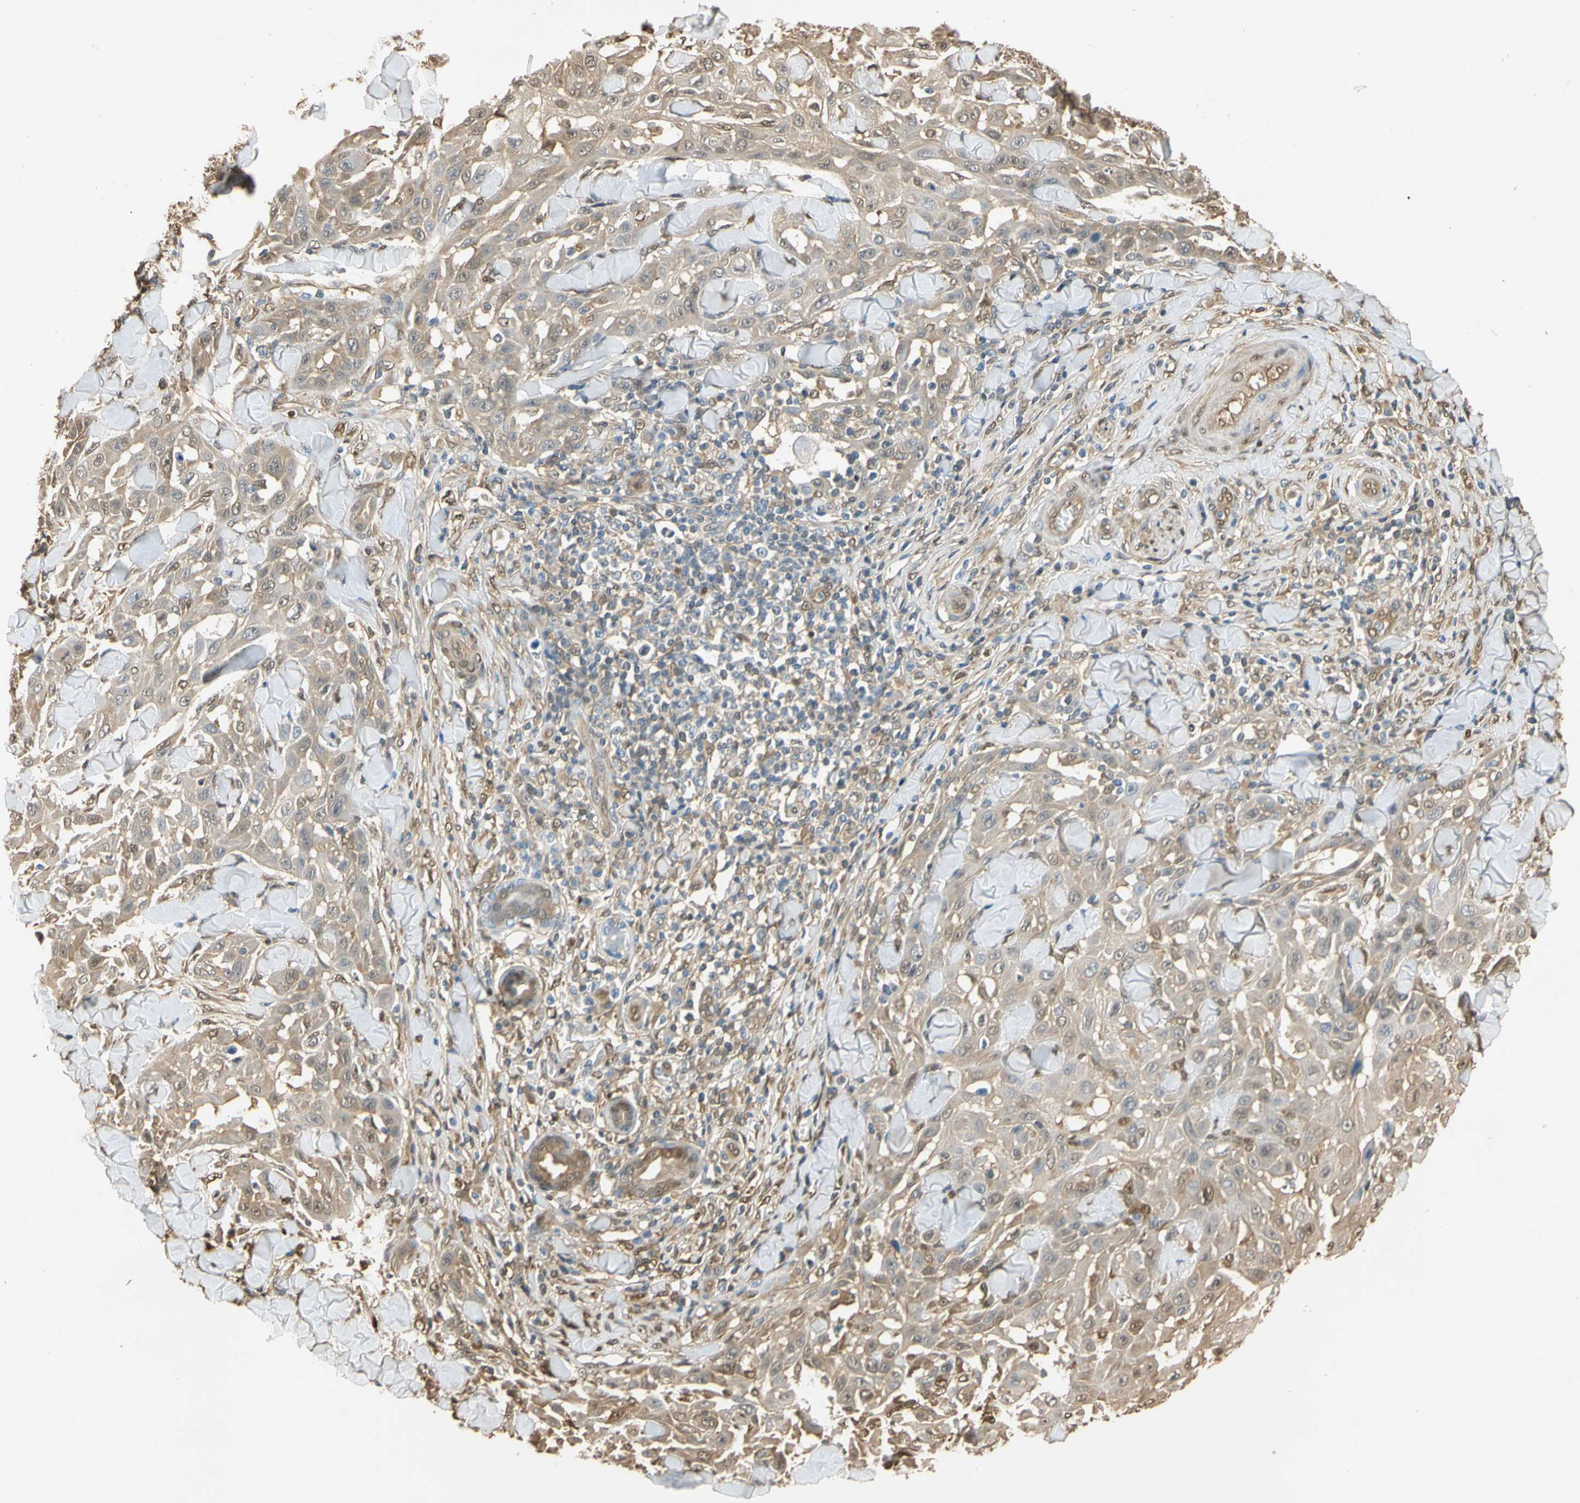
{"staining": {"intensity": "weak", "quantity": ">75%", "location": "cytoplasmic/membranous,nuclear"}, "tissue": "skin cancer", "cell_type": "Tumor cells", "image_type": "cancer", "snomed": [{"axis": "morphology", "description": "Squamous cell carcinoma, NOS"}, {"axis": "topography", "description": "Skin"}], "caption": "Immunohistochemistry photomicrograph of neoplastic tissue: human skin cancer stained using immunohistochemistry demonstrates low levels of weak protein expression localized specifically in the cytoplasmic/membranous and nuclear of tumor cells, appearing as a cytoplasmic/membranous and nuclear brown color.", "gene": "S100A6", "patient": {"sex": "male", "age": 24}}